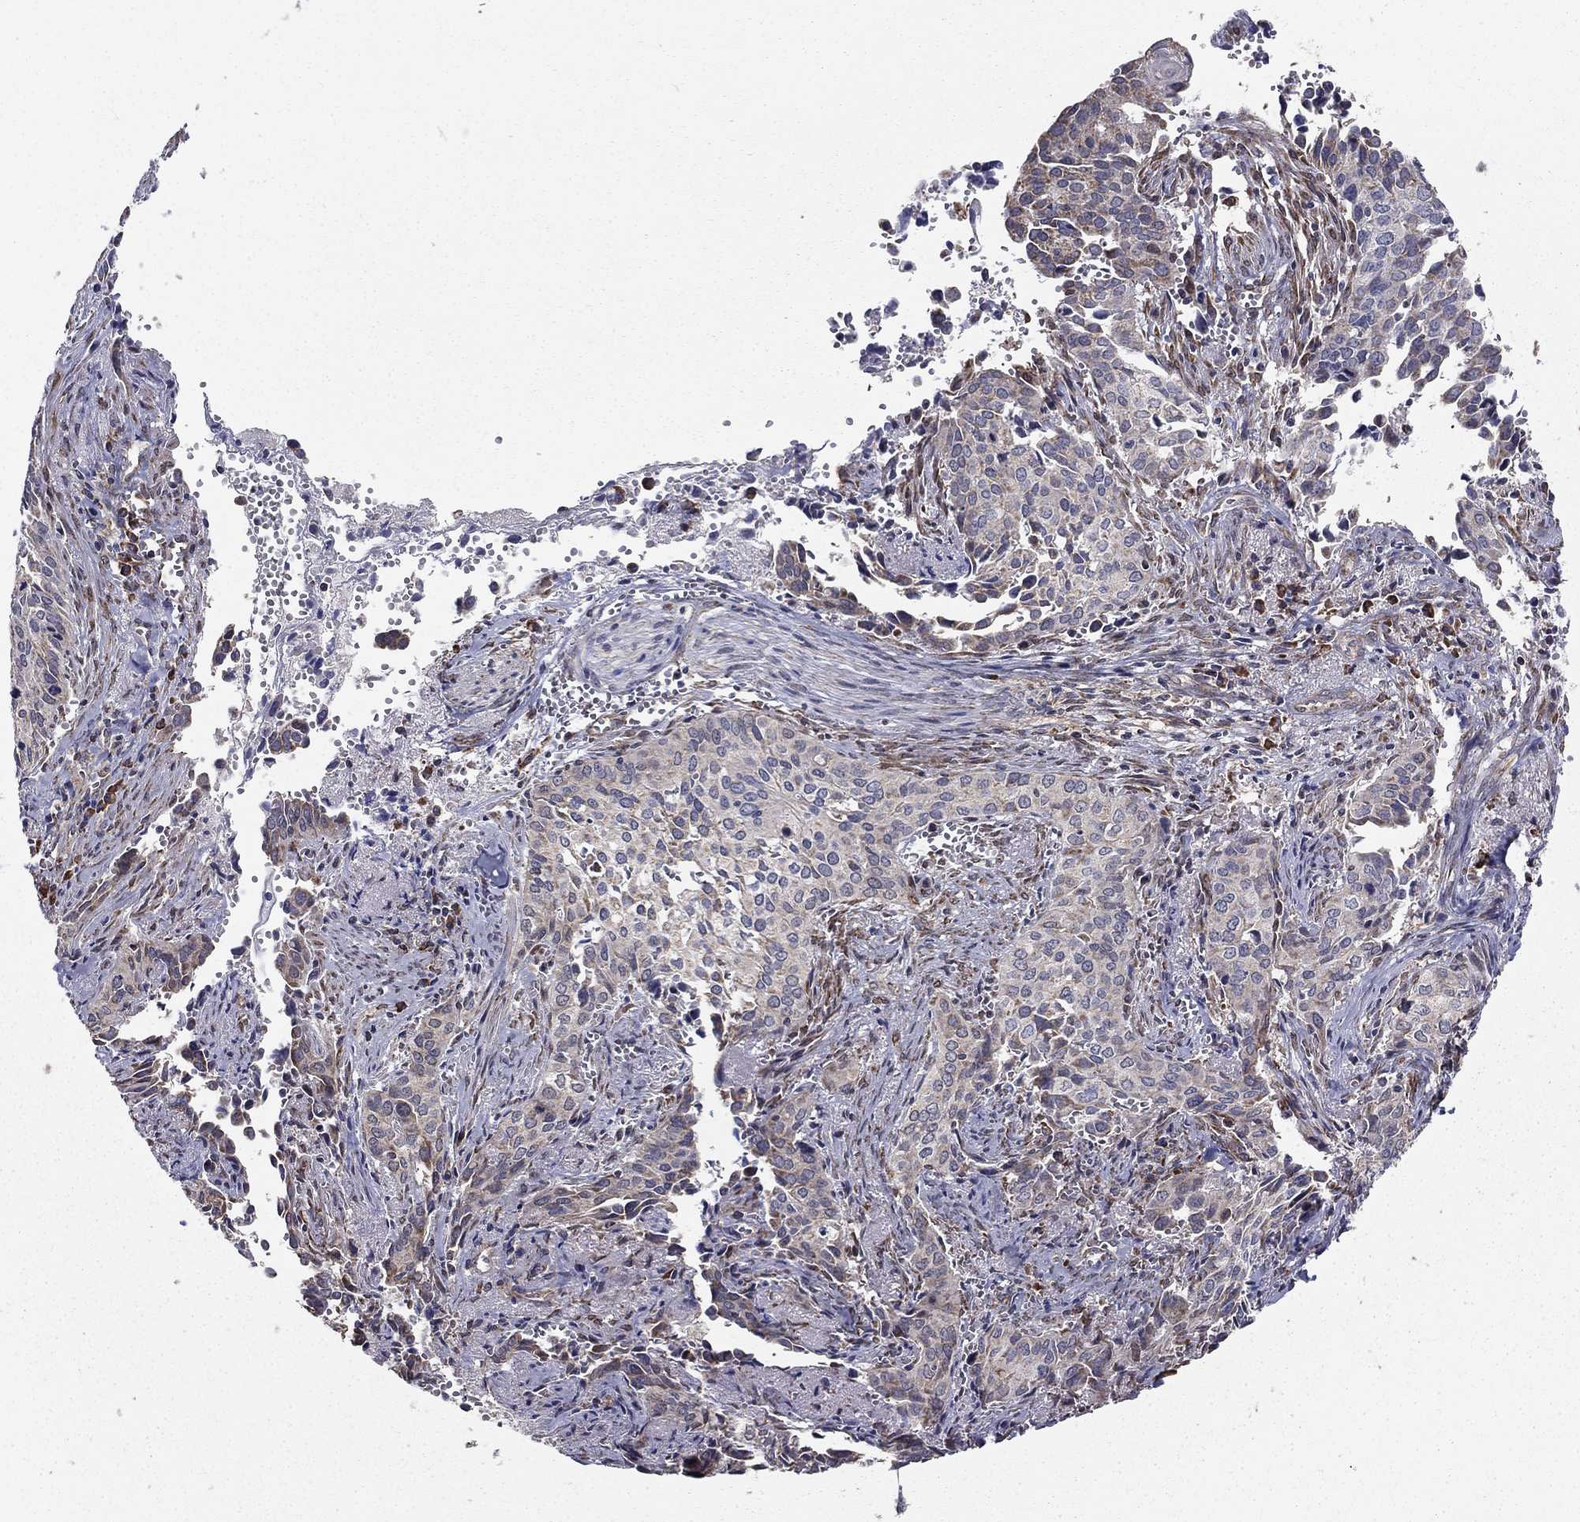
{"staining": {"intensity": "negative", "quantity": "none", "location": "none"}, "tissue": "cervical cancer", "cell_type": "Tumor cells", "image_type": "cancer", "snomed": [{"axis": "morphology", "description": "Squamous cell carcinoma, NOS"}, {"axis": "topography", "description": "Cervix"}], "caption": "Tumor cells show no significant protein staining in cervical cancer.", "gene": "NKIRAS1", "patient": {"sex": "female", "age": 29}}